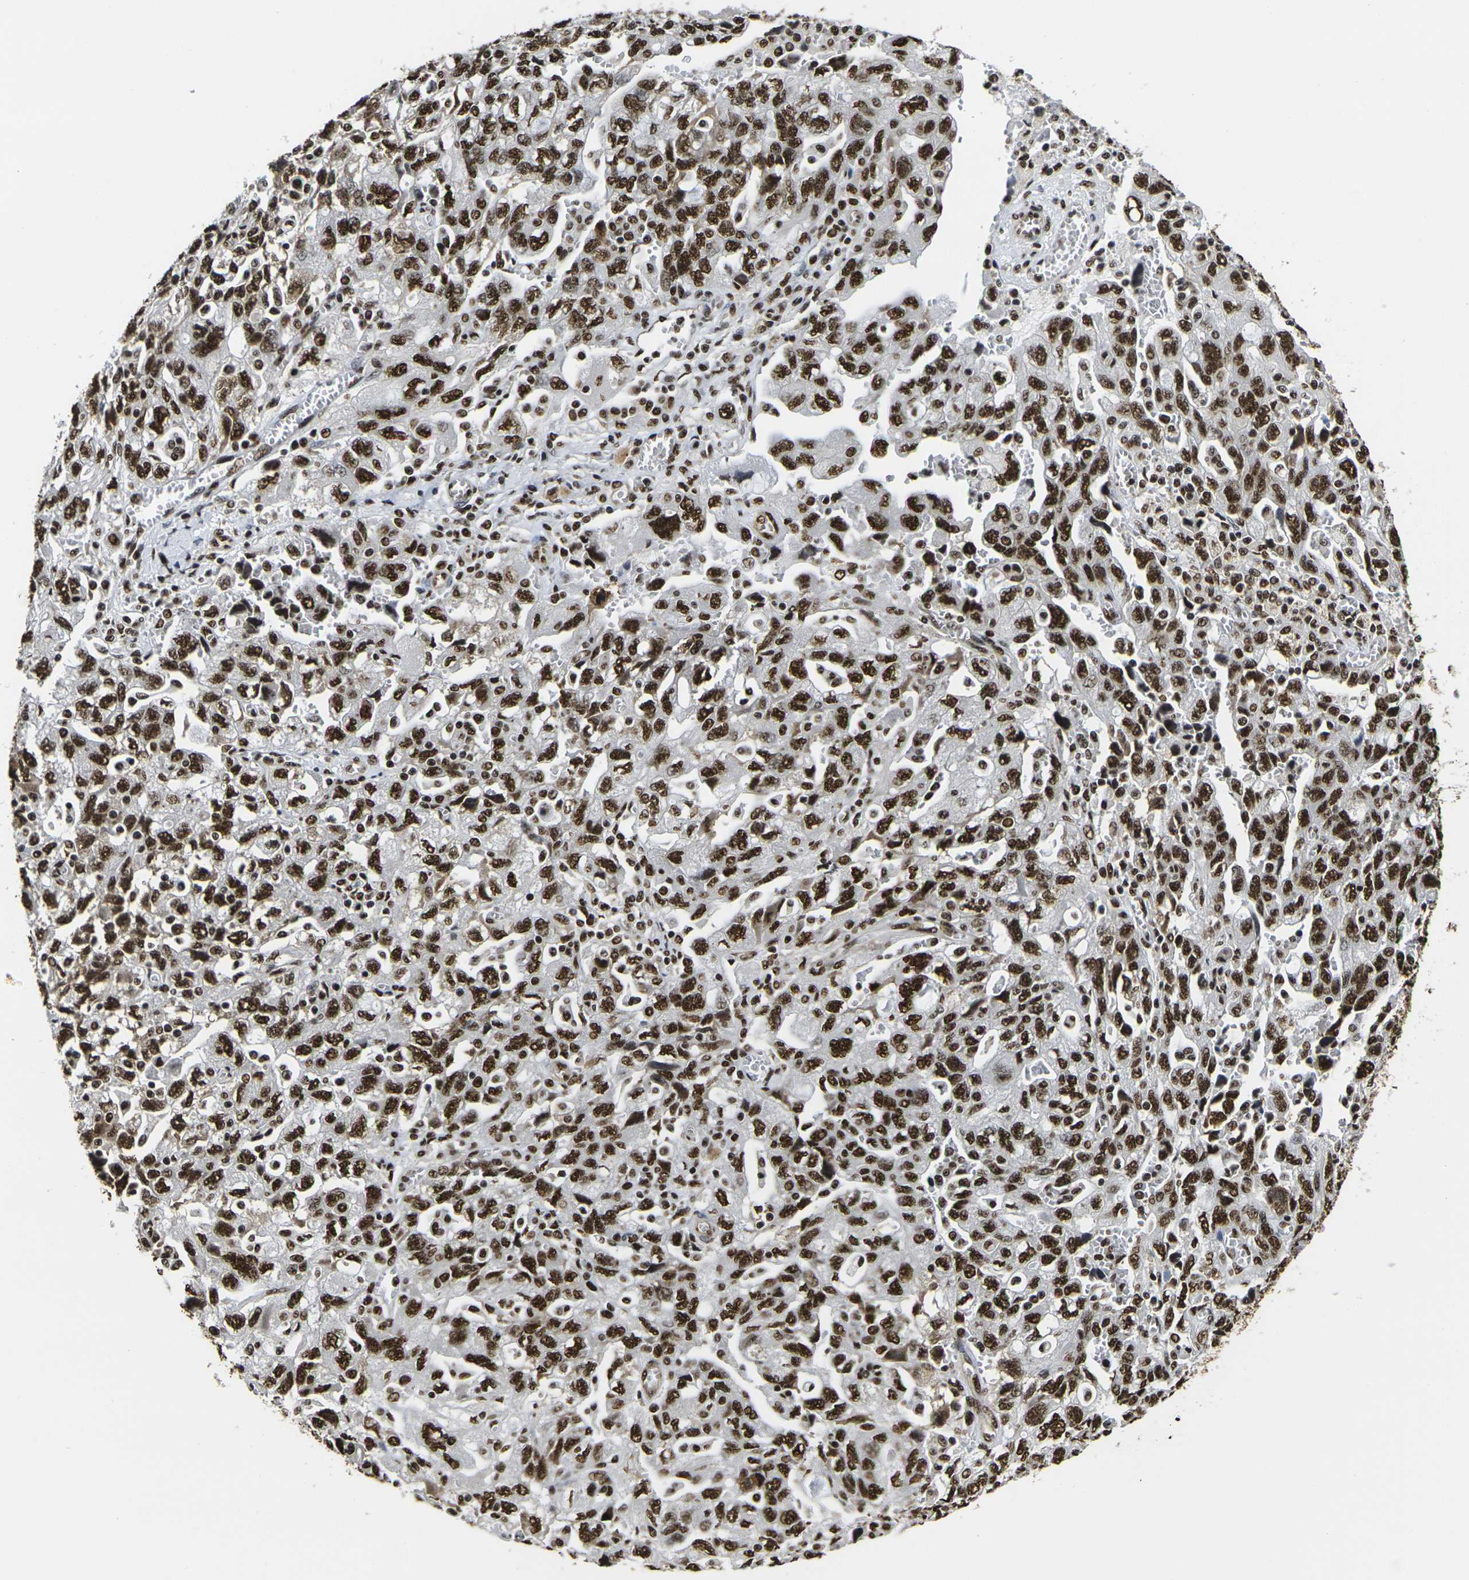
{"staining": {"intensity": "strong", "quantity": ">75%", "location": "nuclear"}, "tissue": "ovarian cancer", "cell_type": "Tumor cells", "image_type": "cancer", "snomed": [{"axis": "morphology", "description": "Carcinoma, NOS"}, {"axis": "morphology", "description": "Cystadenocarcinoma, serous, NOS"}, {"axis": "topography", "description": "Ovary"}], "caption": "The histopathology image demonstrates staining of ovarian cancer, revealing strong nuclear protein staining (brown color) within tumor cells.", "gene": "SMARCC1", "patient": {"sex": "female", "age": 69}}